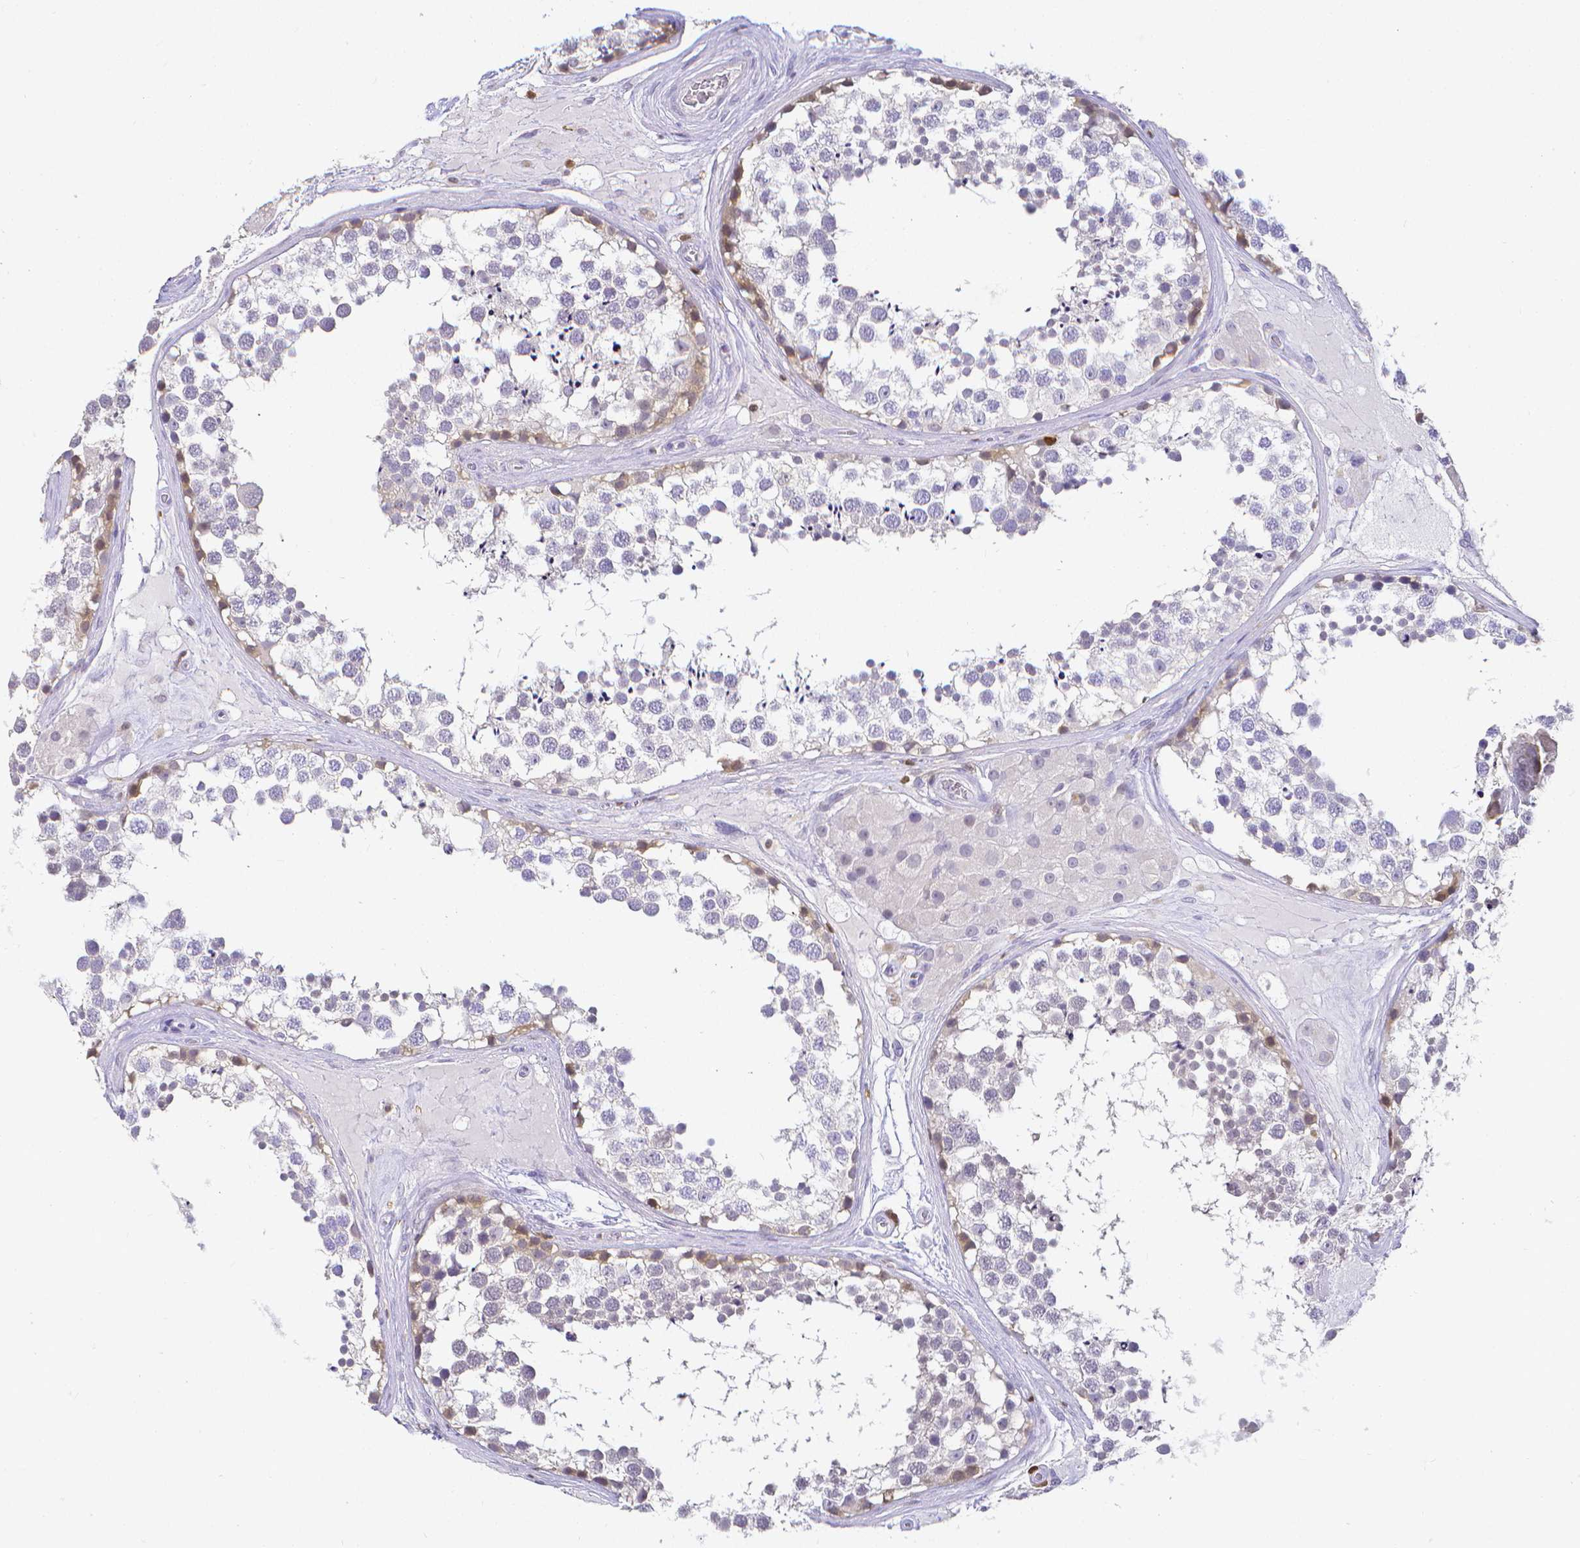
{"staining": {"intensity": "weak", "quantity": "<25%", "location": "cytoplasmic/membranous"}, "tissue": "testis", "cell_type": "Cells in seminiferous ducts", "image_type": "normal", "snomed": [{"axis": "morphology", "description": "Normal tissue, NOS"}, {"axis": "morphology", "description": "Seminoma, NOS"}, {"axis": "topography", "description": "Testis"}], "caption": "Immunohistochemistry image of benign testis: human testis stained with DAB shows no significant protein expression in cells in seminiferous ducts. (Immunohistochemistry, brightfield microscopy, high magnification).", "gene": "COTL1", "patient": {"sex": "male", "age": 65}}